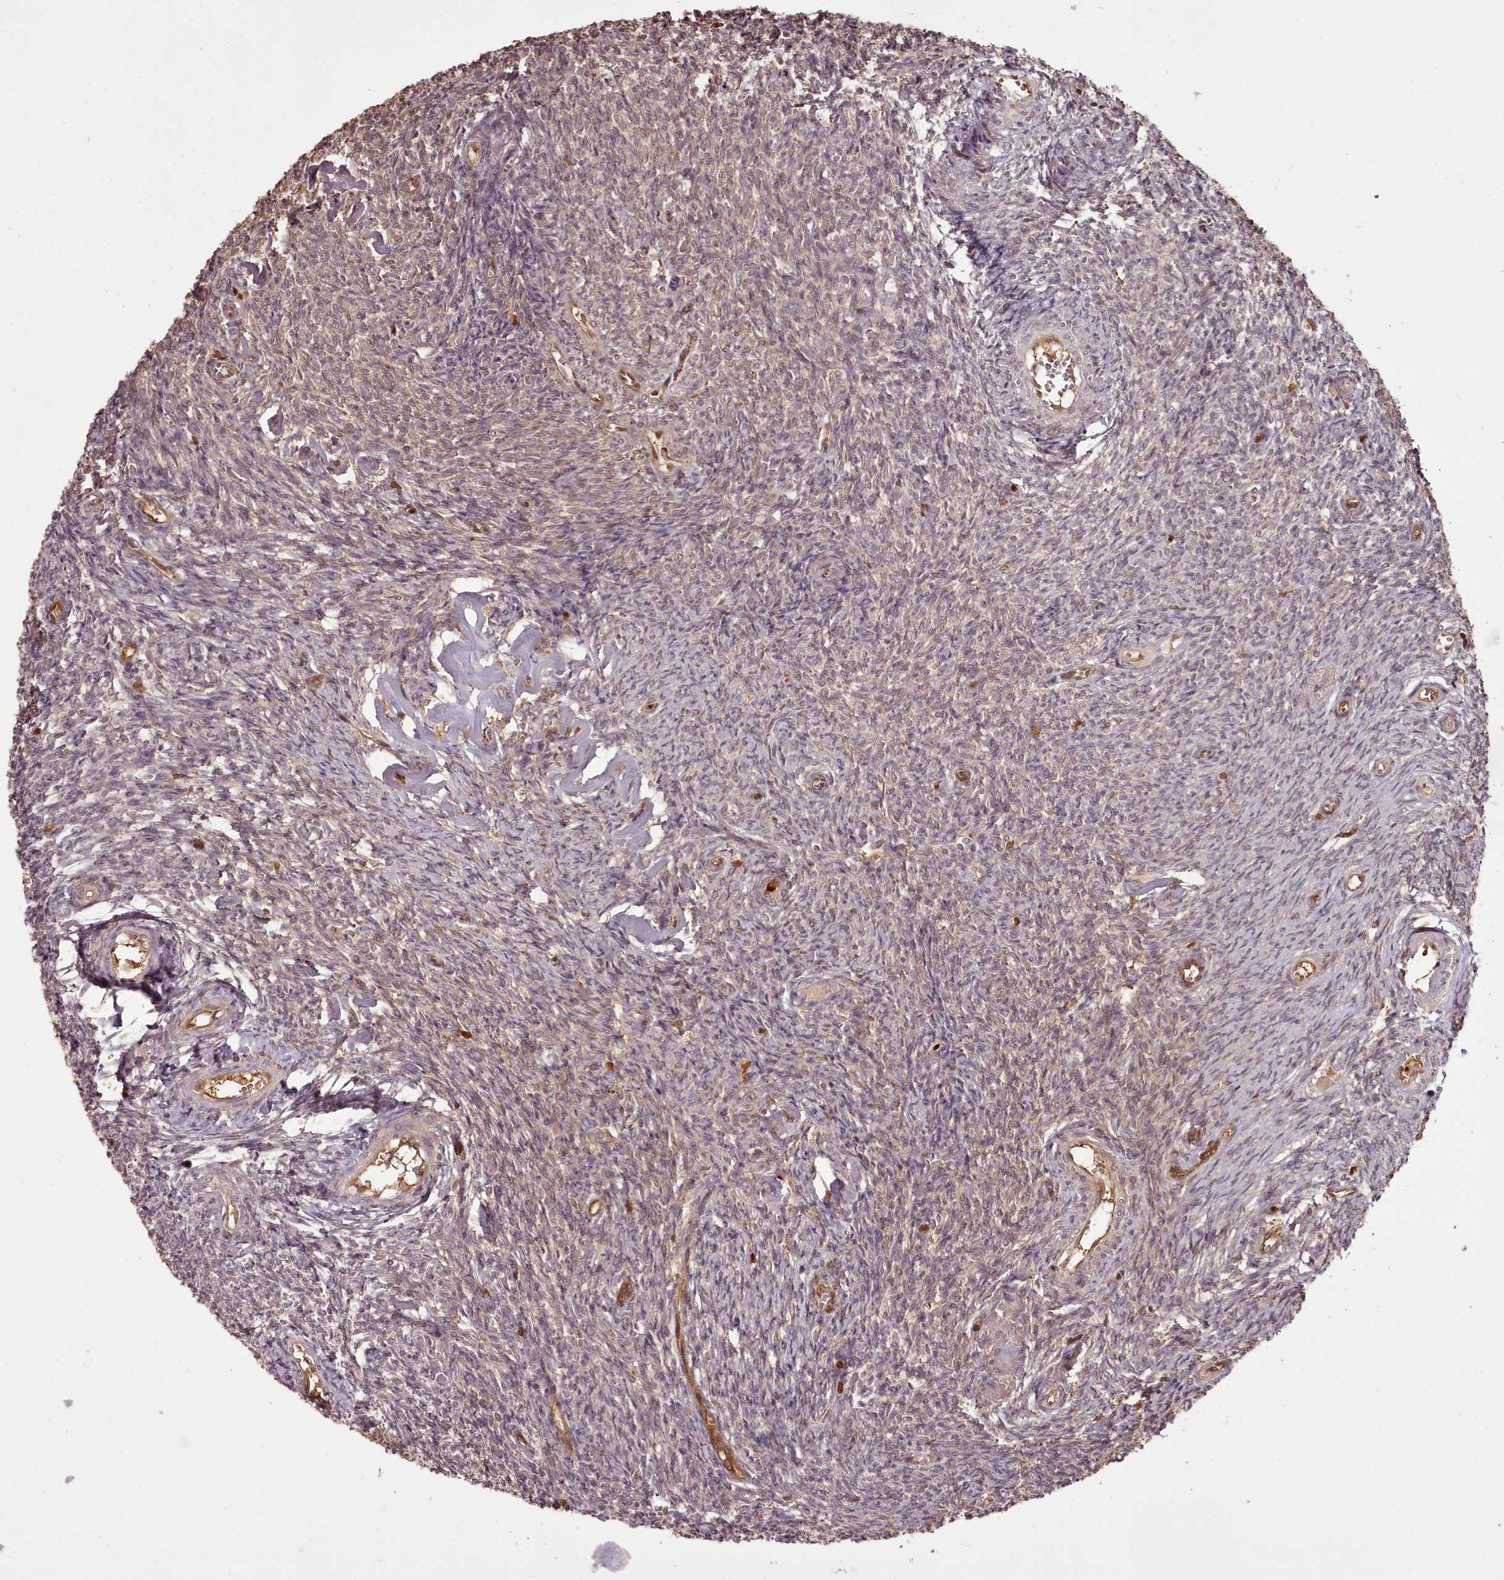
{"staining": {"intensity": "weak", "quantity": "25%-75%", "location": "nuclear"}, "tissue": "ovary", "cell_type": "Ovarian stroma cells", "image_type": "normal", "snomed": [{"axis": "morphology", "description": "Normal tissue, NOS"}, {"axis": "topography", "description": "Ovary"}], "caption": "Protein staining shows weak nuclear positivity in approximately 25%-75% of ovarian stroma cells in benign ovary. (DAB IHC with brightfield microscopy, high magnification).", "gene": "NPRL2", "patient": {"sex": "female", "age": 44}}